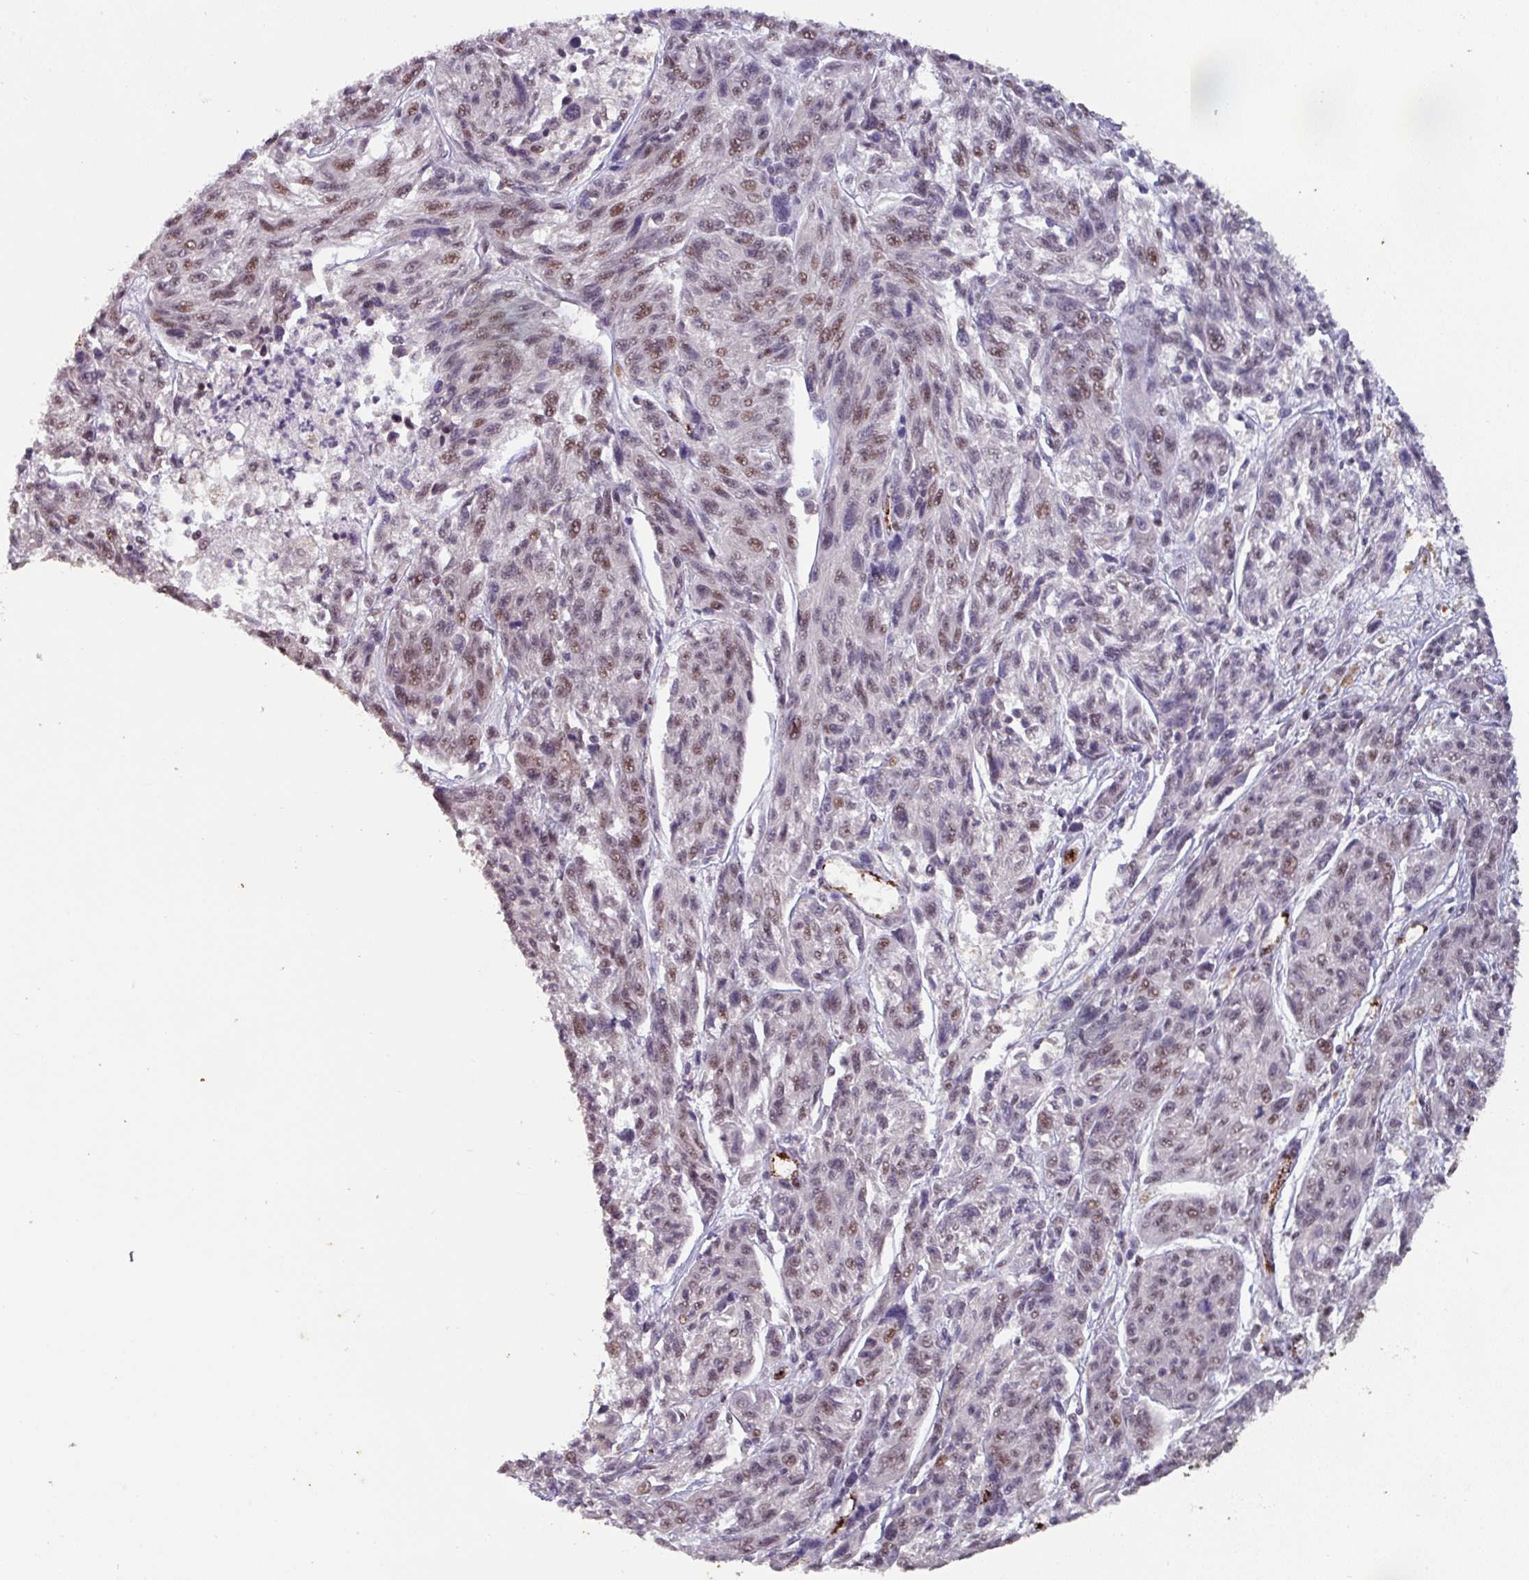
{"staining": {"intensity": "moderate", "quantity": "25%-75%", "location": "nuclear"}, "tissue": "melanoma", "cell_type": "Tumor cells", "image_type": "cancer", "snomed": [{"axis": "morphology", "description": "Malignant melanoma, NOS"}, {"axis": "topography", "description": "Skin"}], "caption": "Malignant melanoma stained with a brown dye reveals moderate nuclear positive staining in about 25%-75% of tumor cells.", "gene": "SIDT2", "patient": {"sex": "male", "age": 53}}